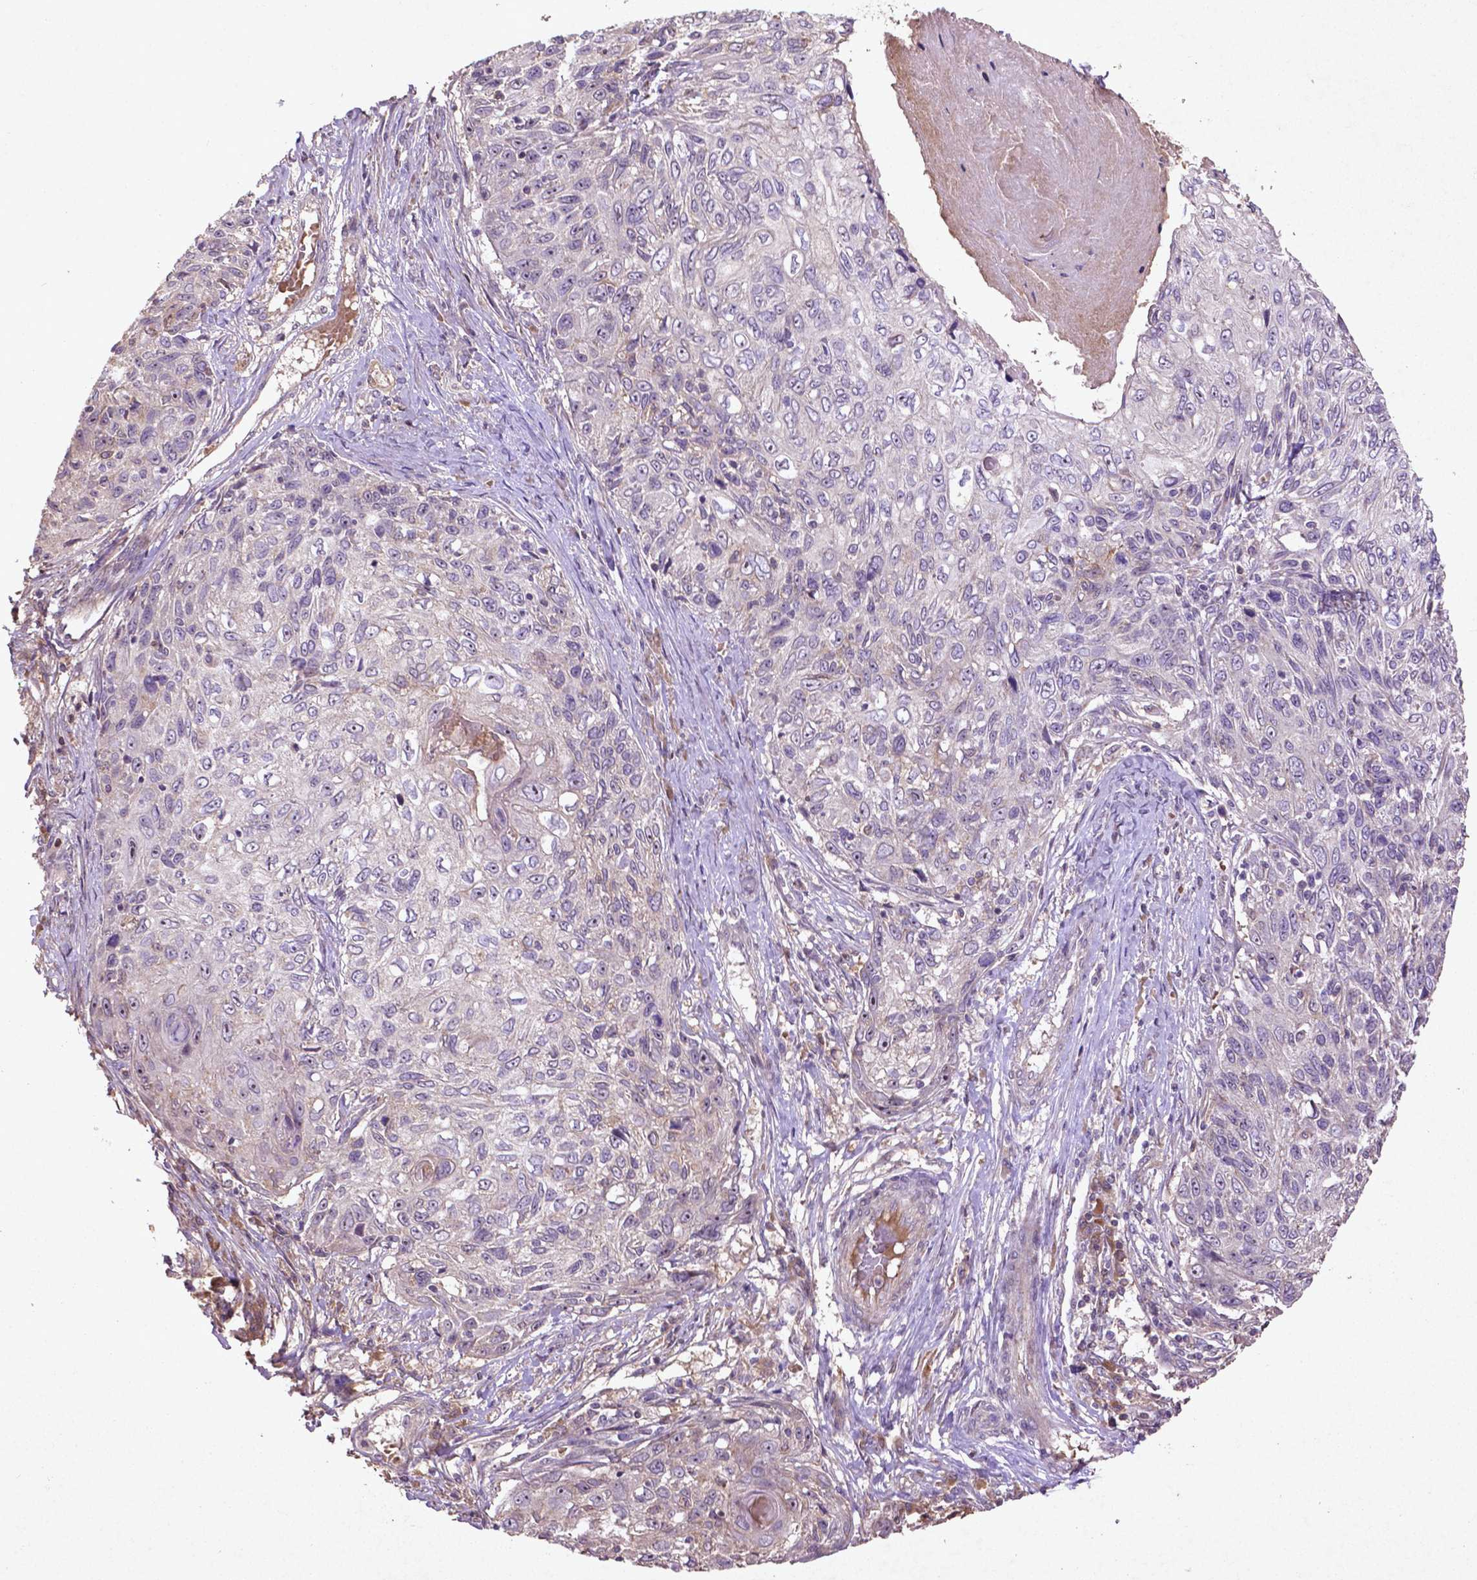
{"staining": {"intensity": "negative", "quantity": "none", "location": "none"}, "tissue": "skin cancer", "cell_type": "Tumor cells", "image_type": "cancer", "snomed": [{"axis": "morphology", "description": "Squamous cell carcinoma, NOS"}, {"axis": "topography", "description": "Skin"}], "caption": "Immunohistochemistry (IHC) of human squamous cell carcinoma (skin) demonstrates no positivity in tumor cells.", "gene": "COQ2", "patient": {"sex": "male", "age": 92}}